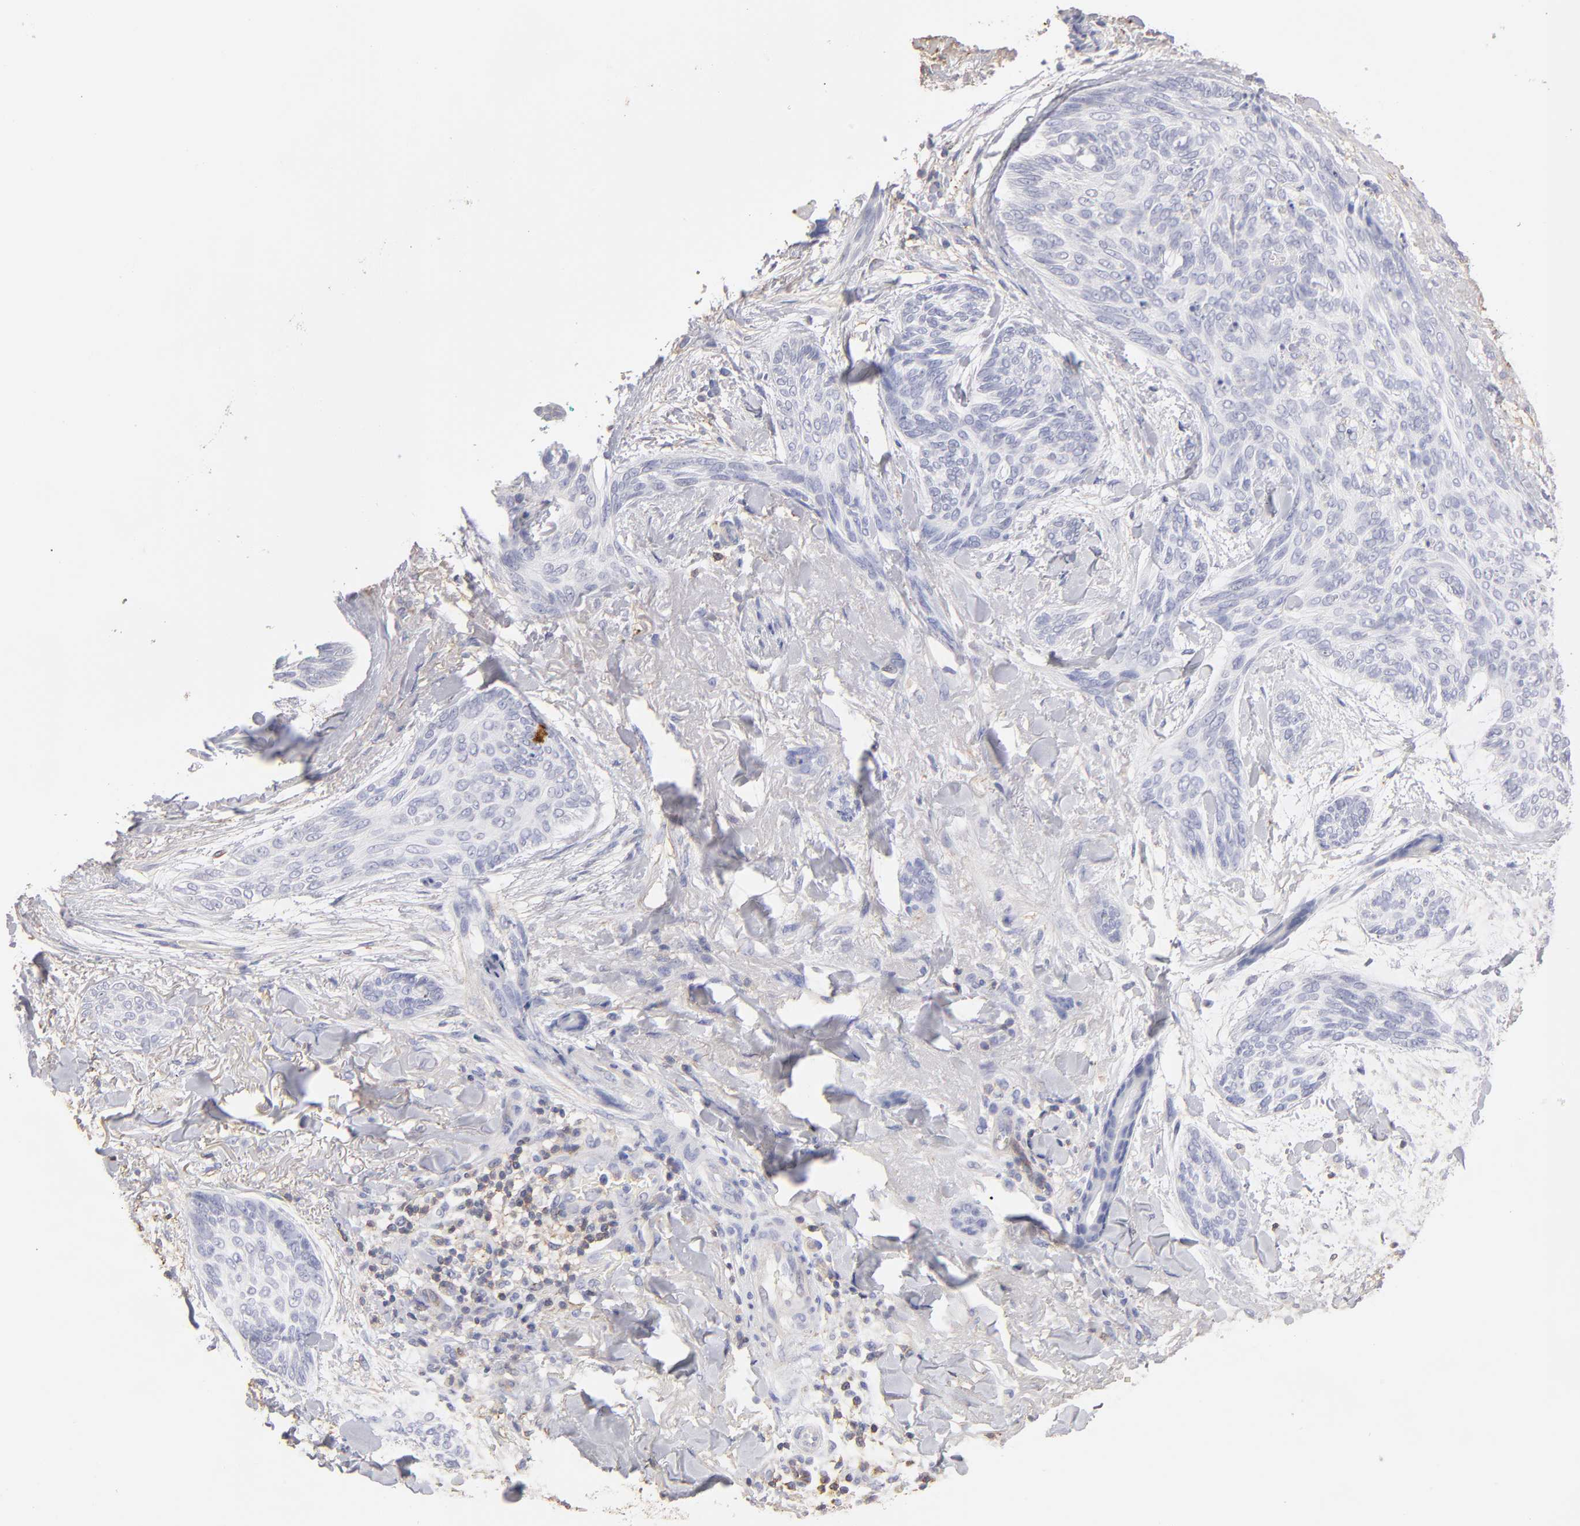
{"staining": {"intensity": "negative", "quantity": "none", "location": "none"}, "tissue": "skin cancer", "cell_type": "Tumor cells", "image_type": "cancer", "snomed": [{"axis": "morphology", "description": "Normal tissue, NOS"}, {"axis": "morphology", "description": "Basal cell carcinoma"}, {"axis": "topography", "description": "Skin"}], "caption": "There is no significant positivity in tumor cells of basal cell carcinoma (skin). Brightfield microscopy of IHC stained with DAB (brown) and hematoxylin (blue), captured at high magnification.", "gene": "ABCB1", "patient": {"sex": "female", "age": 71}}